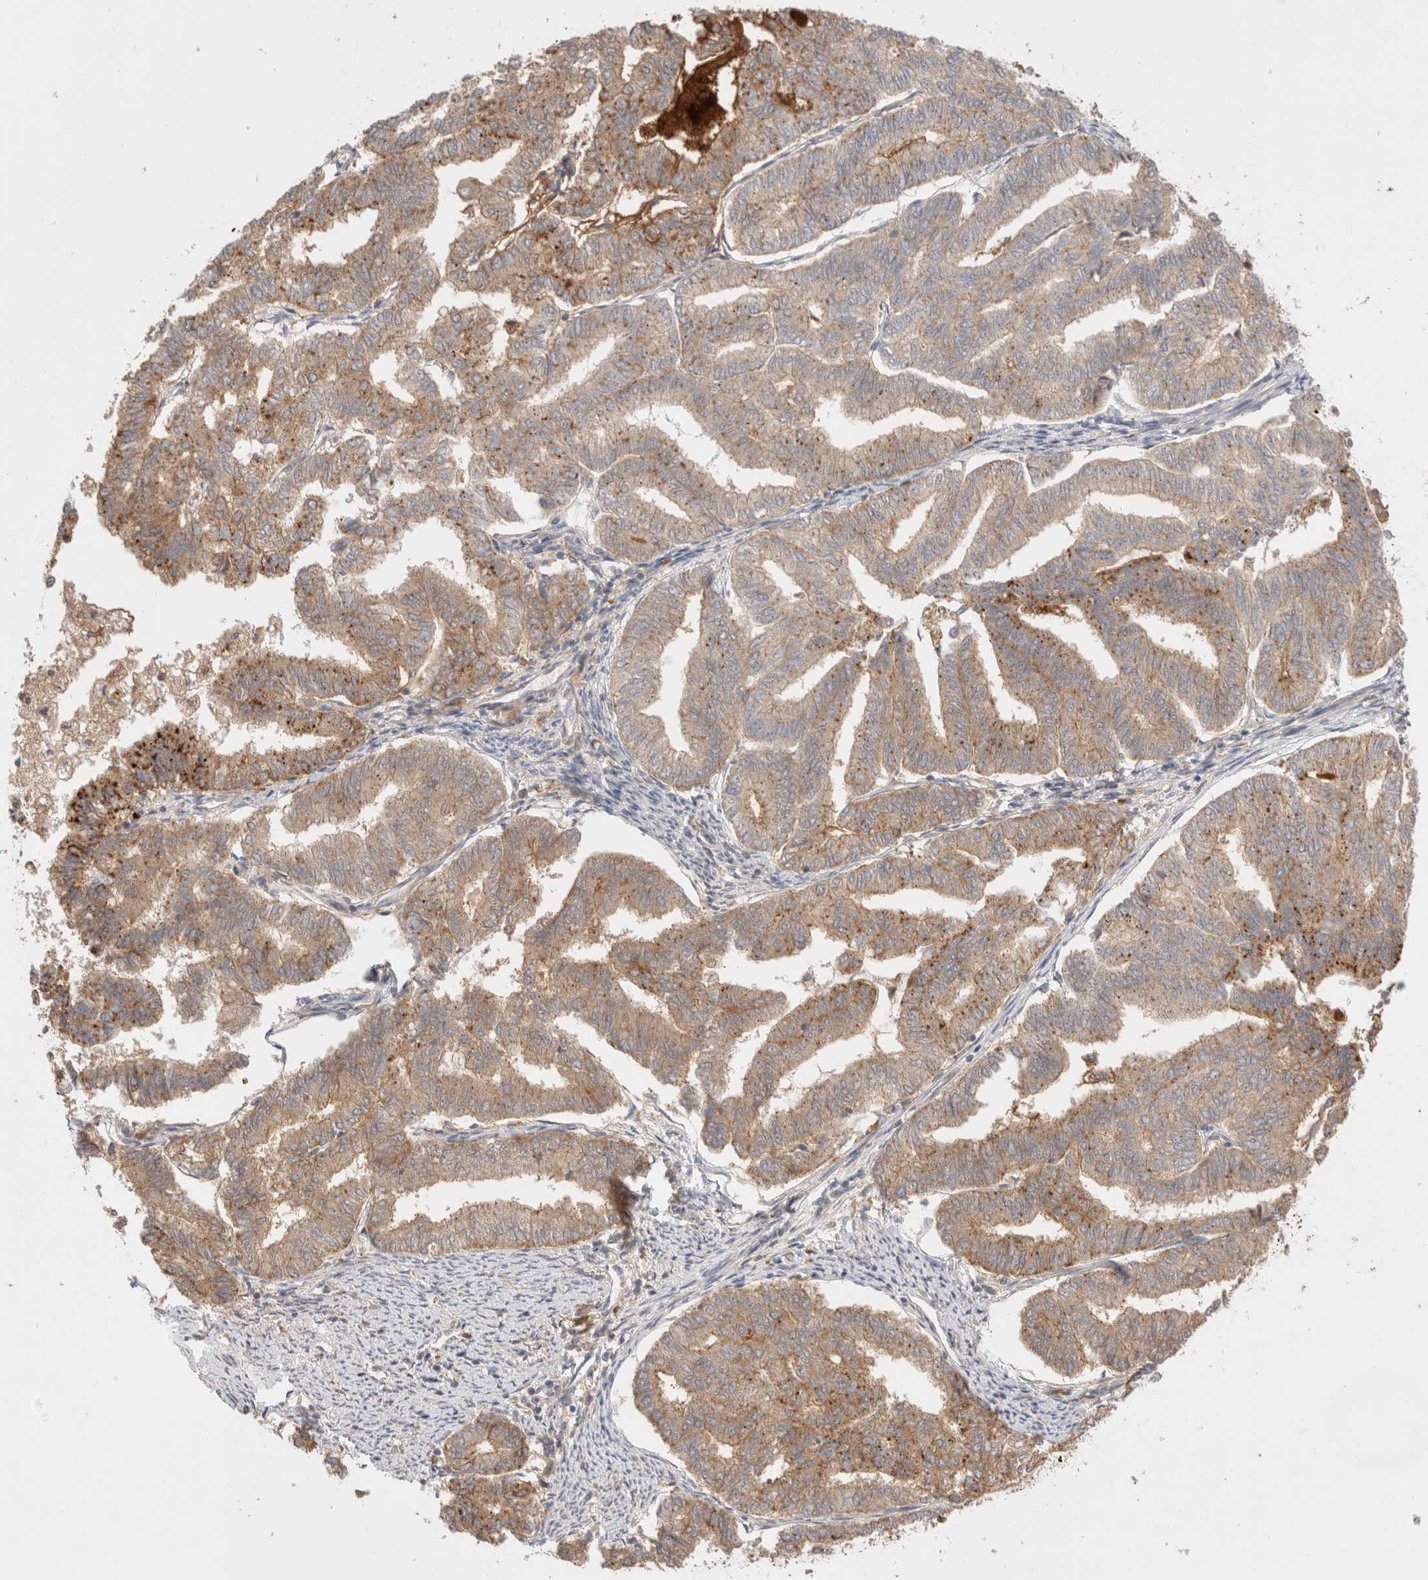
{"staining": {"intensity": "moderate", "quantity": ">75%", "location": "cytoplasmic/membranous"}, "tissue": "endometrial cancer", "cell_type": "Tumor cells", "image_type": "cancer", "snomed": [{"axis": "morphology", "description": "Adenocarcinoma, NOS"}, {"axis": "topography", "description": "Endometrium"}], "caption": "Endometrial cancer stained for a protein (brown) shows moderate cytoplasmic/membranous positive staining in approximately >75% of tumor cells.", "gene": "VPS28", "patient": {"sex": "female", "age": 79}}